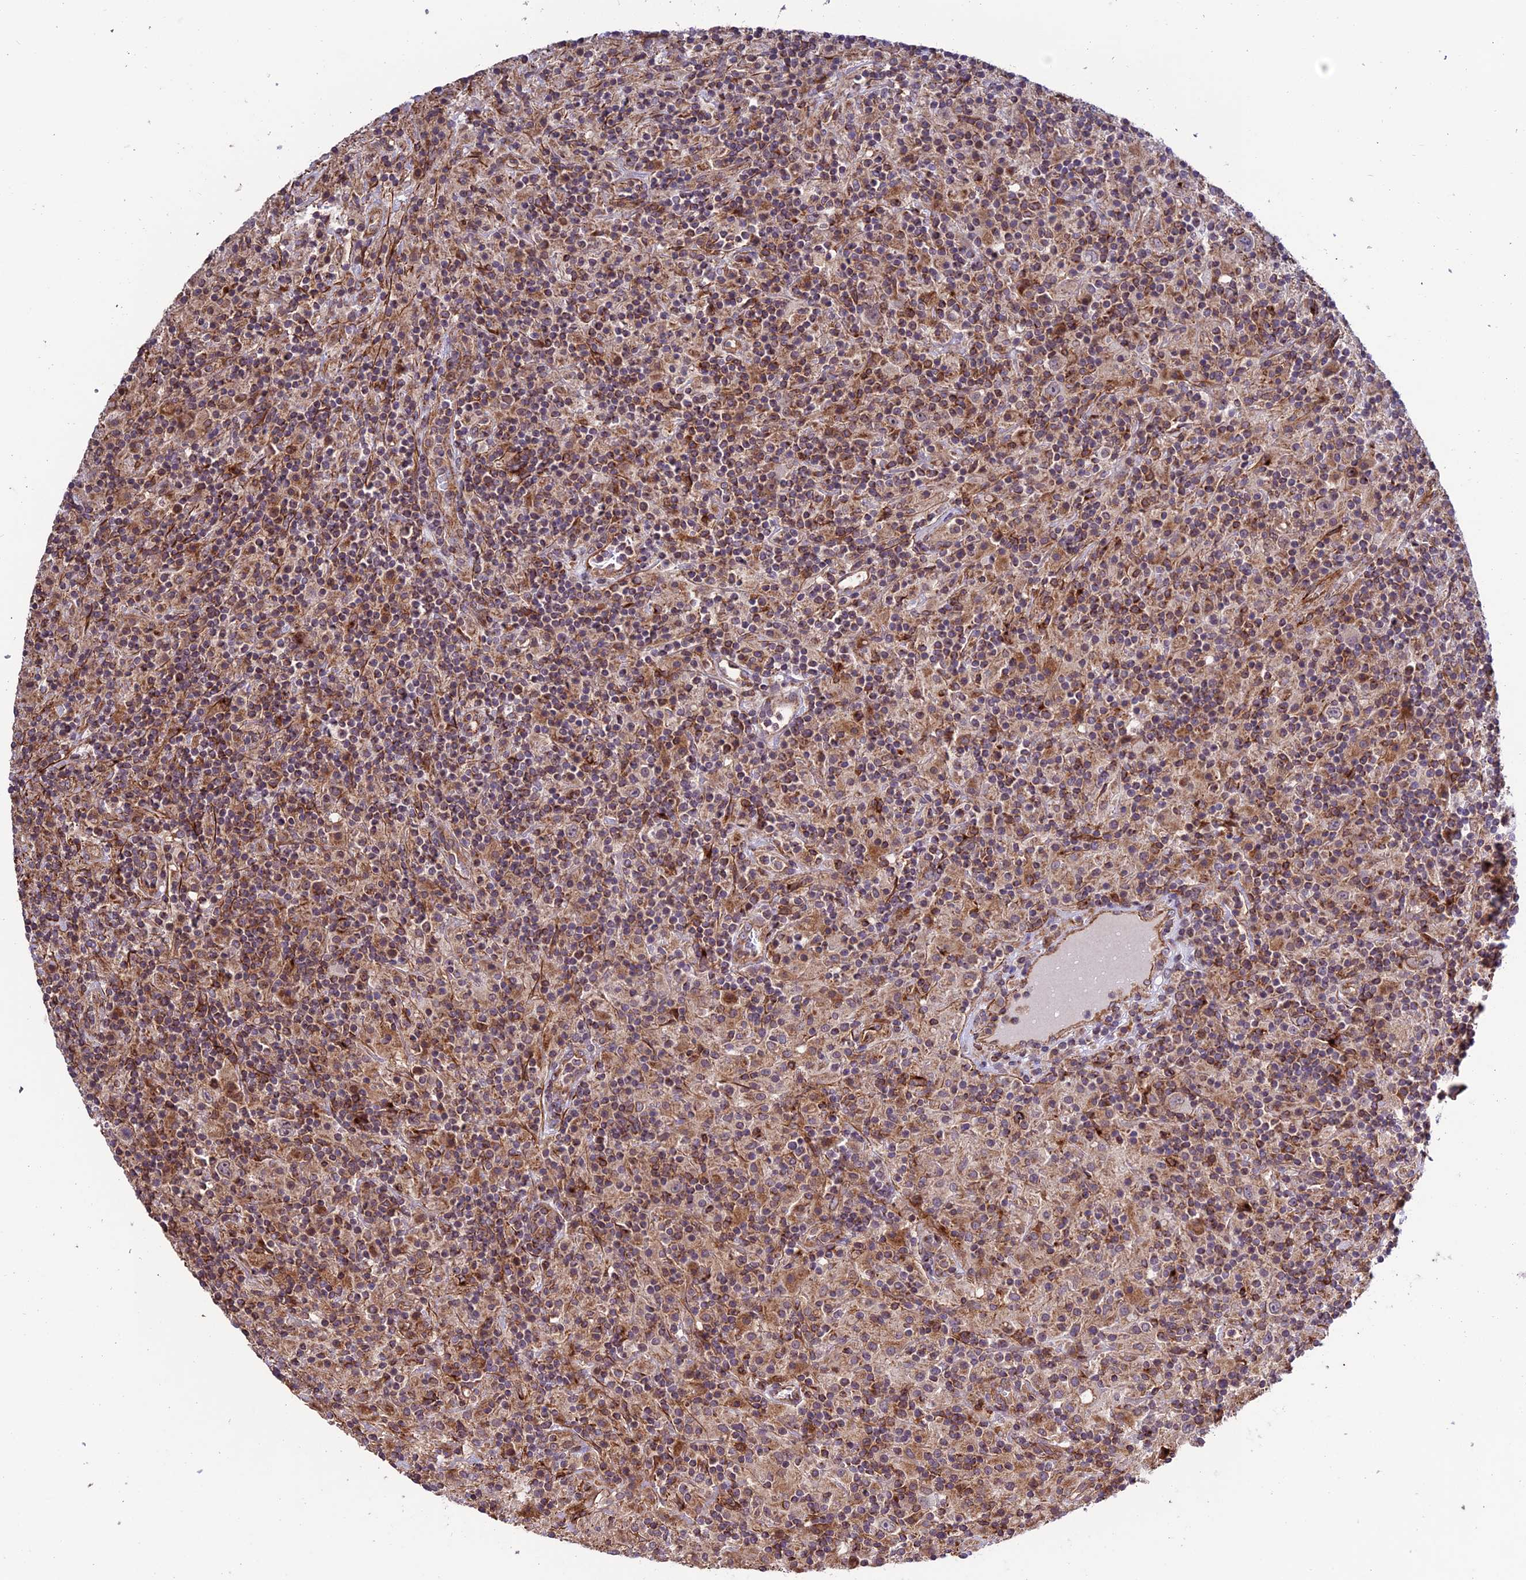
{"staining": {"intensity": "moderate", "quantity": "<25%", "location": "cytoplasmic/membranous"}, "tissue": "lymphoma", "cell_type": "Tumor cells", "image_type": "cancer", "snomed": [{"axis": "morphology", "description": "Hodgkin's disease, NOS"}, {"axis": "topography", "description": "Lymph node"}], "caption": "Lymphoma tissue displays moderate cytoplasmic/membranous expression in about <25% of tumor cells, visualized by immunohistochemistry.", "gene": "TNIP3", "patient": {"sex": "male", "age": 70}}